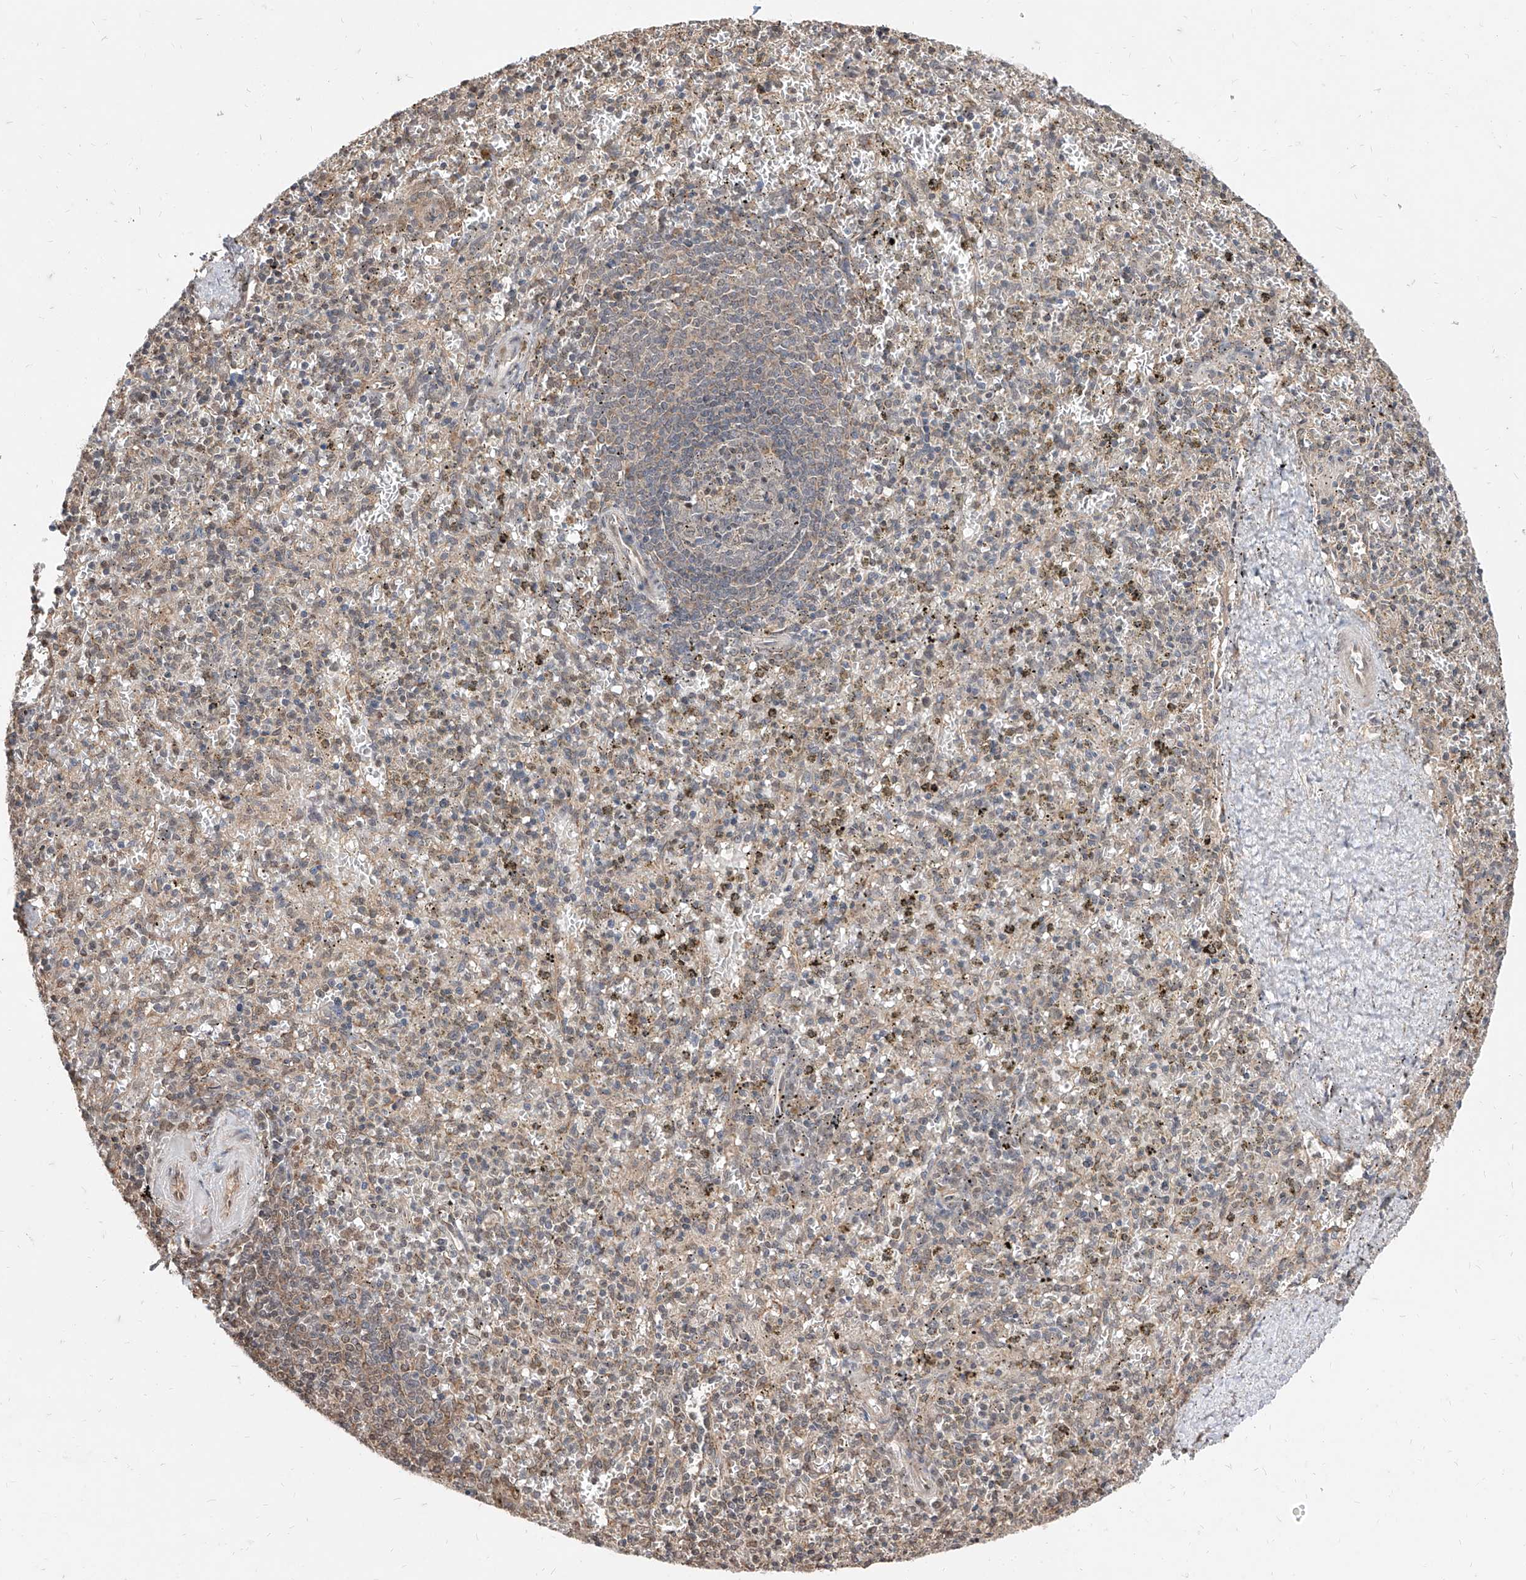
{"staining": {"intensity": "weak", "quantity": "<25%", "location": "cytoplasmic/membranous"}, "tissue": "spleen", "cell_type": "Cells in red pulp", "image_type": "normal", "snomed": [{"axis": "morphology", "description": "Normal tissue, NOS"}, {"axis": "topography", "description": "Spleen"}], "caption": "An image of spleen stained for a protein demonstrates no brown staining in cells in red pulp. Nuclei are stained in blue.", "gene": "C8orf82", "patient": {"sex": "male", "age": 72}}